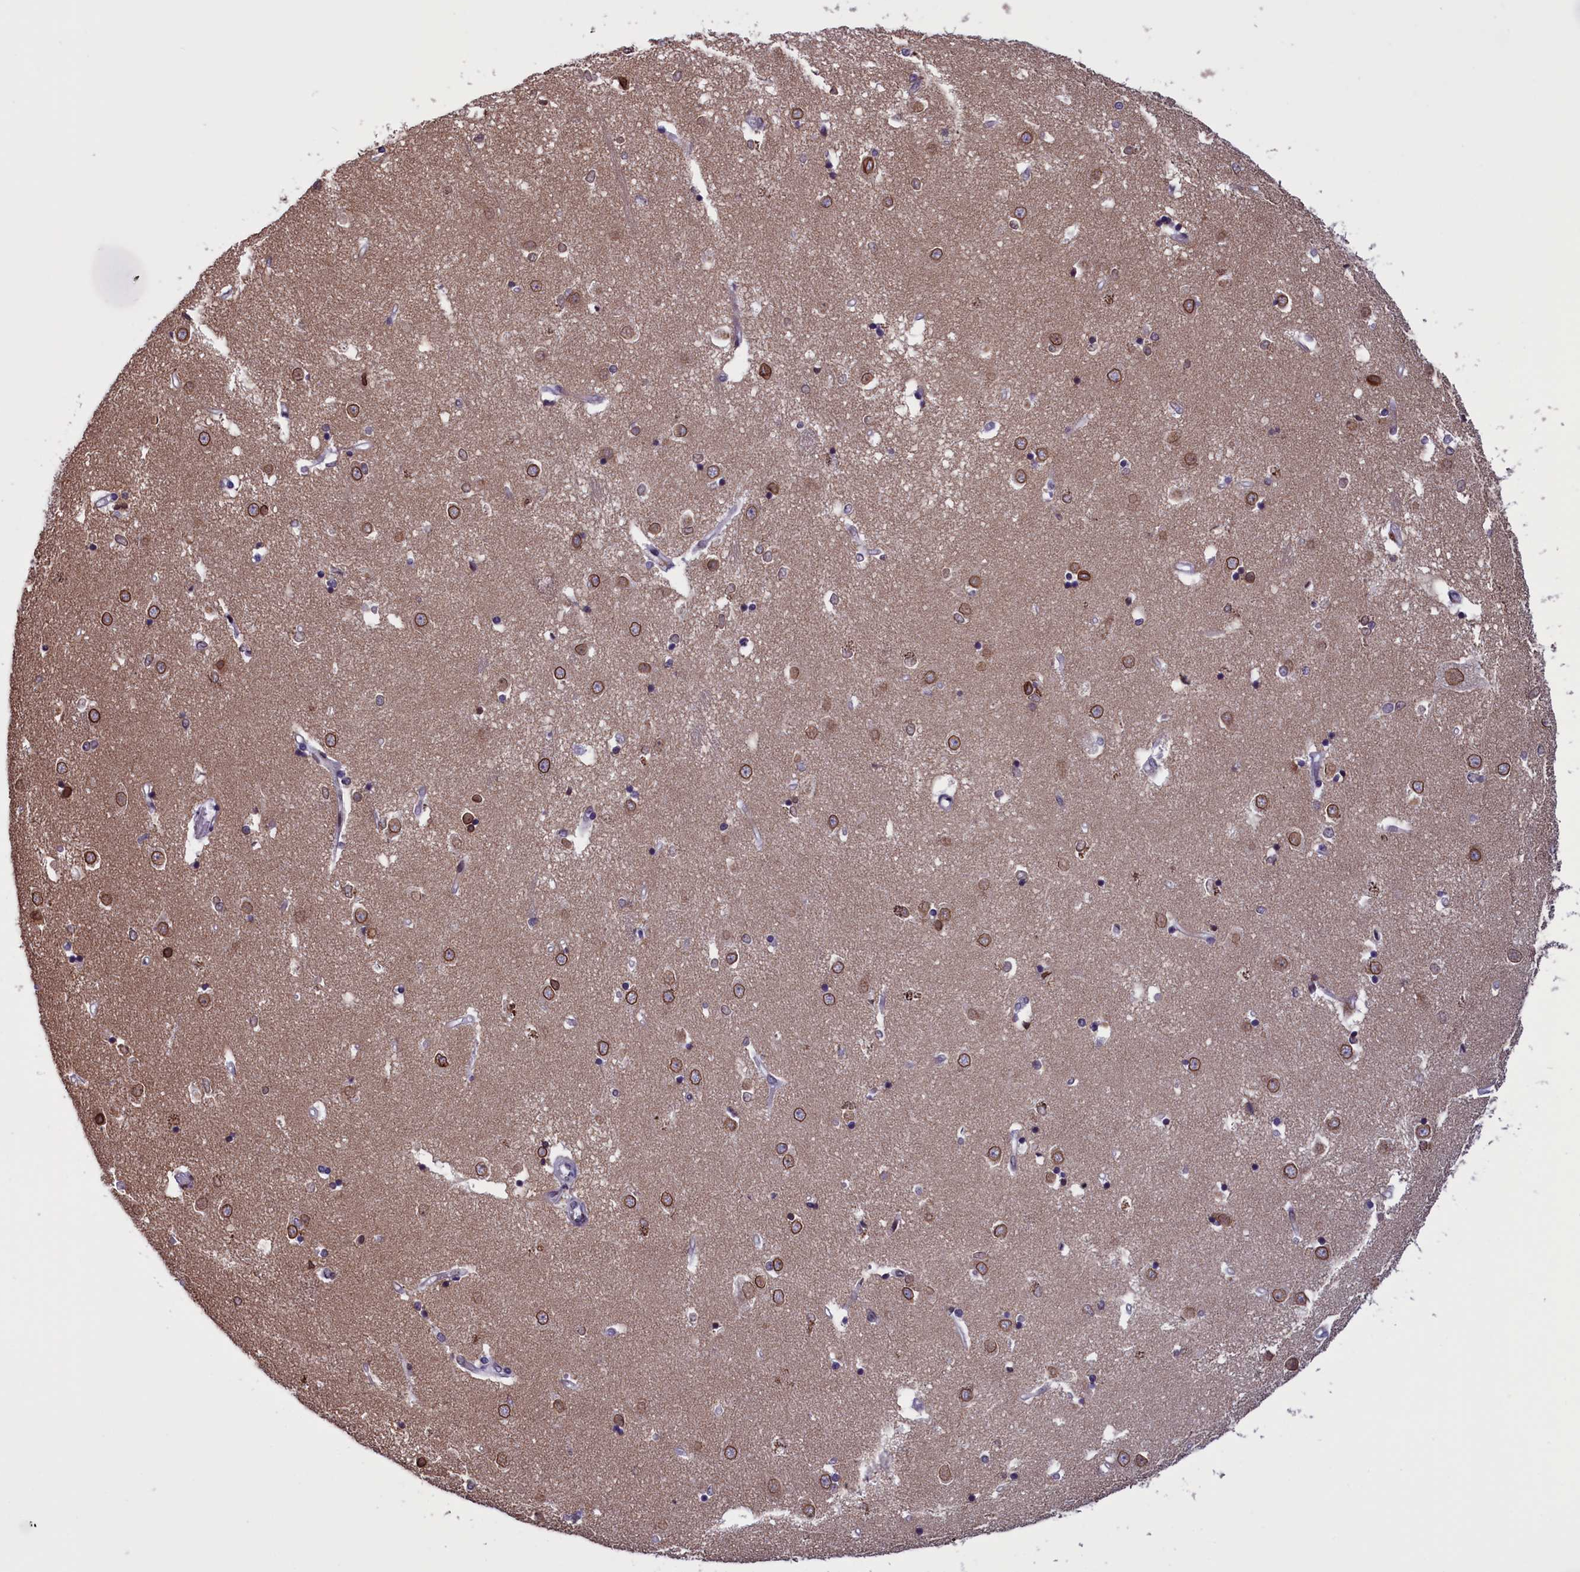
{"staining": {"intensity": "moderate", "quantity": ">75%", "location": "cytoplasmic/membranous,nuclear"}, "tissue": "caudate", "cell_type": "Glial cells", "image_type": "normal", "snomed": [{"axis": "morphology", "description": "Normal tissue, NOS"}, {"axis": "topography", "description": "Lateral ventricle wall"}], "caption": "Moderate cytoplasmic/membranous,nuclear positivity for a protein is present in approximately >75% of glial cells of unremarkable caudate using IHC.", "gene": "PARS2", "patient": {"sex": "male", "age": 45}}